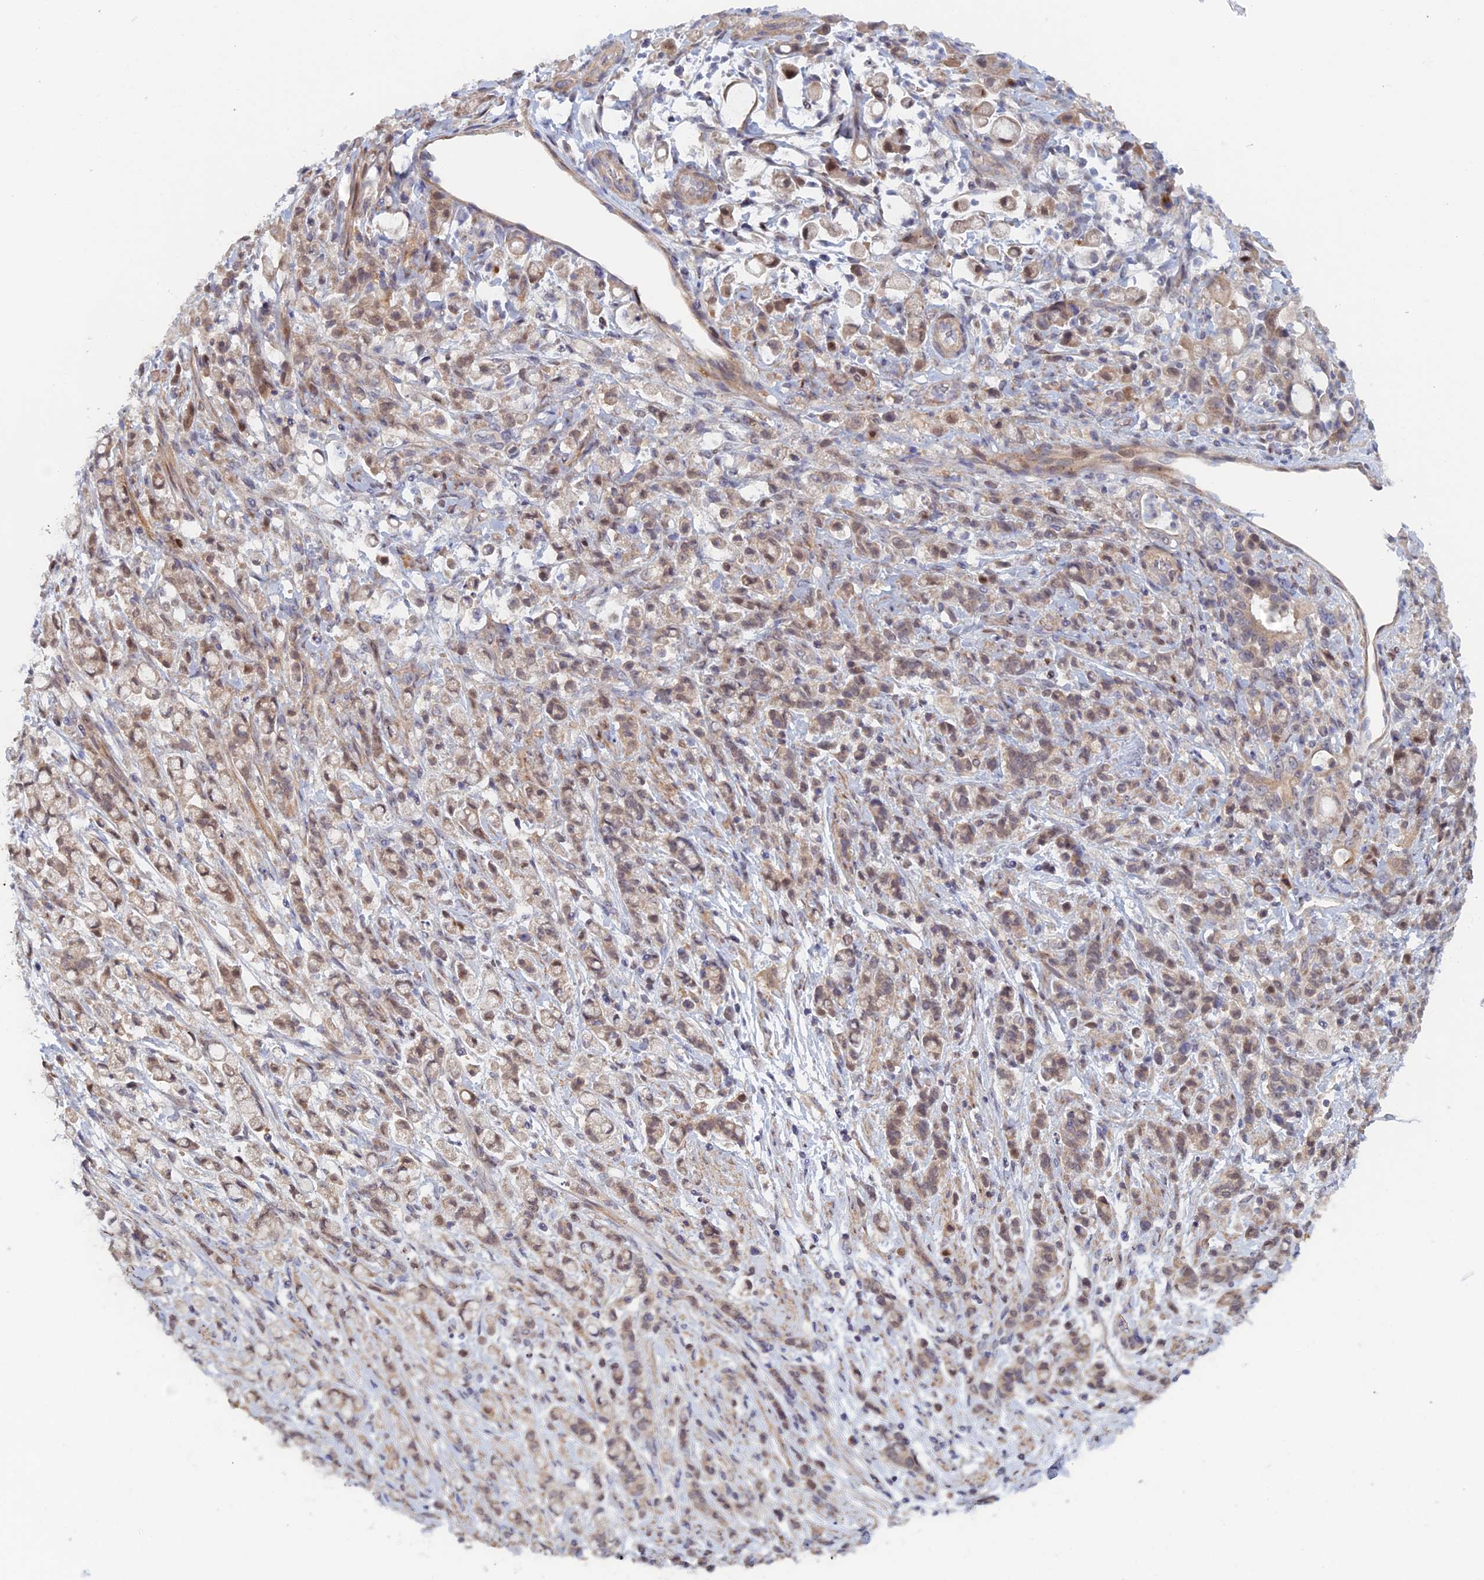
{"staining": {"intensity": "weak", "quantity": "25%-75%", "location": "cytoplasmic/membranous,nuclear"}, "tissue": "stomach cancer", "cell_type": "Tumor cells", "image_type": "cancer", "snomed": [{"axis": "morphology", "description": "Adenocarcinoma, NOS"}, {"axis": "topography", "description": "Stomach"}], "caption": "Tumor cells show weak cytoplasmic/membranous and nuclear positivity in approximately 25%-75% of cells in stomach cancer. The staining was performed using DAB (3,3'-diaminobenzidine) to visualize the protein expression in brown, while the nuclei were stained in blue with hematoxylin (Magnification: 20x).", "gene": "ELOVL6", "patient": {"sex": "female", "age": 60}}